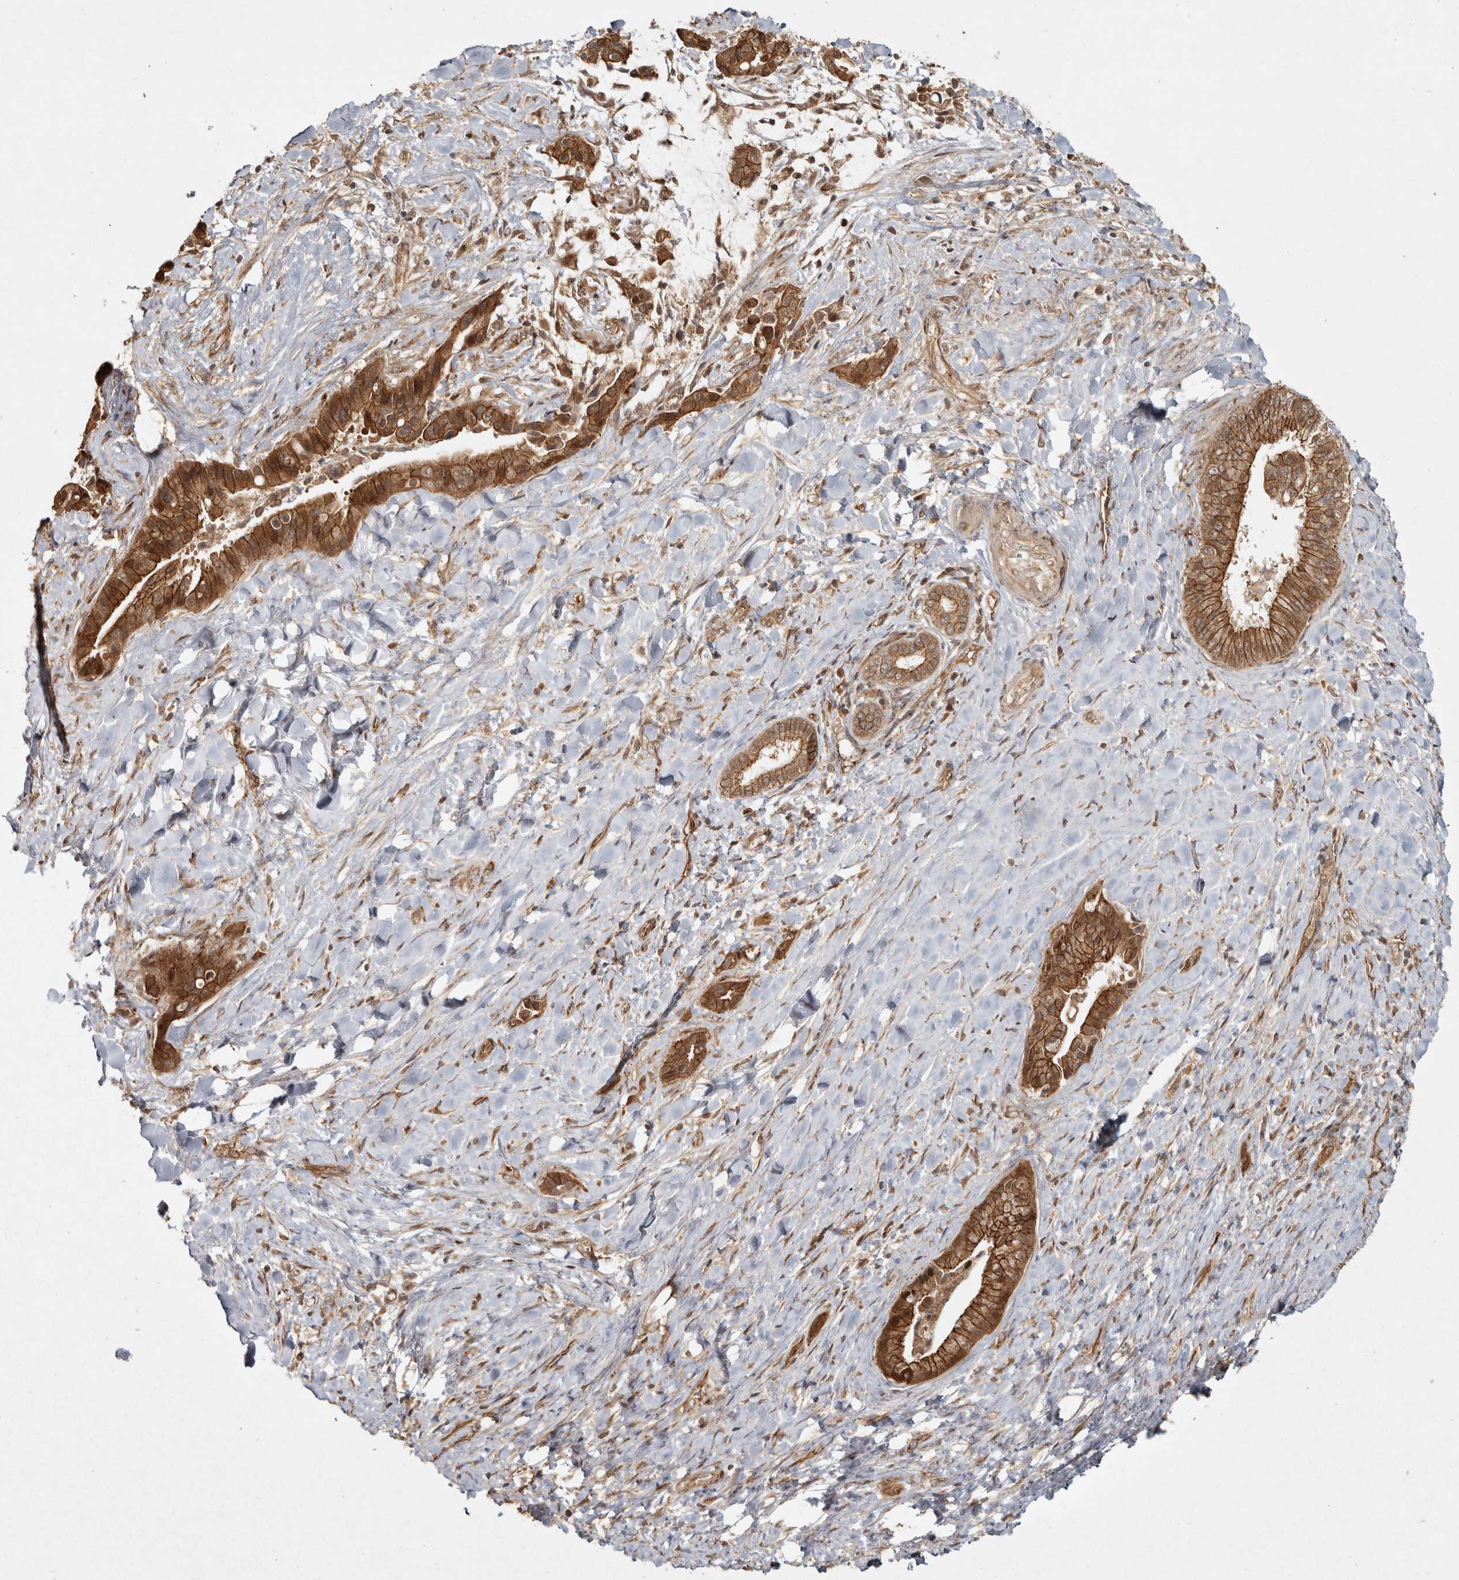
{"staining": {"intensity": "strong", "quantity": ">75%", "location": "cytoplasmic/membranous"}, "tissue": "liver cancer", "cell_type": "Tumor cells", "image_type": "cancer", "snomed": [{"axis": "morphology", "description": "Cholangiocarcinoma"}, {"axis": "topography", "description": "Liver"}], "caption": "Liver cancer (cholangiocarcinoma) was stained to show a protein in brown. There is high levels of strong cytoplasmic/membranous positivity in about >75% of tumor cells. The protein is shown in brown color, while the nuclei are stained blue.", "gene": "CAMSAP2", "patient": {"sex": "female", "age": 54}}